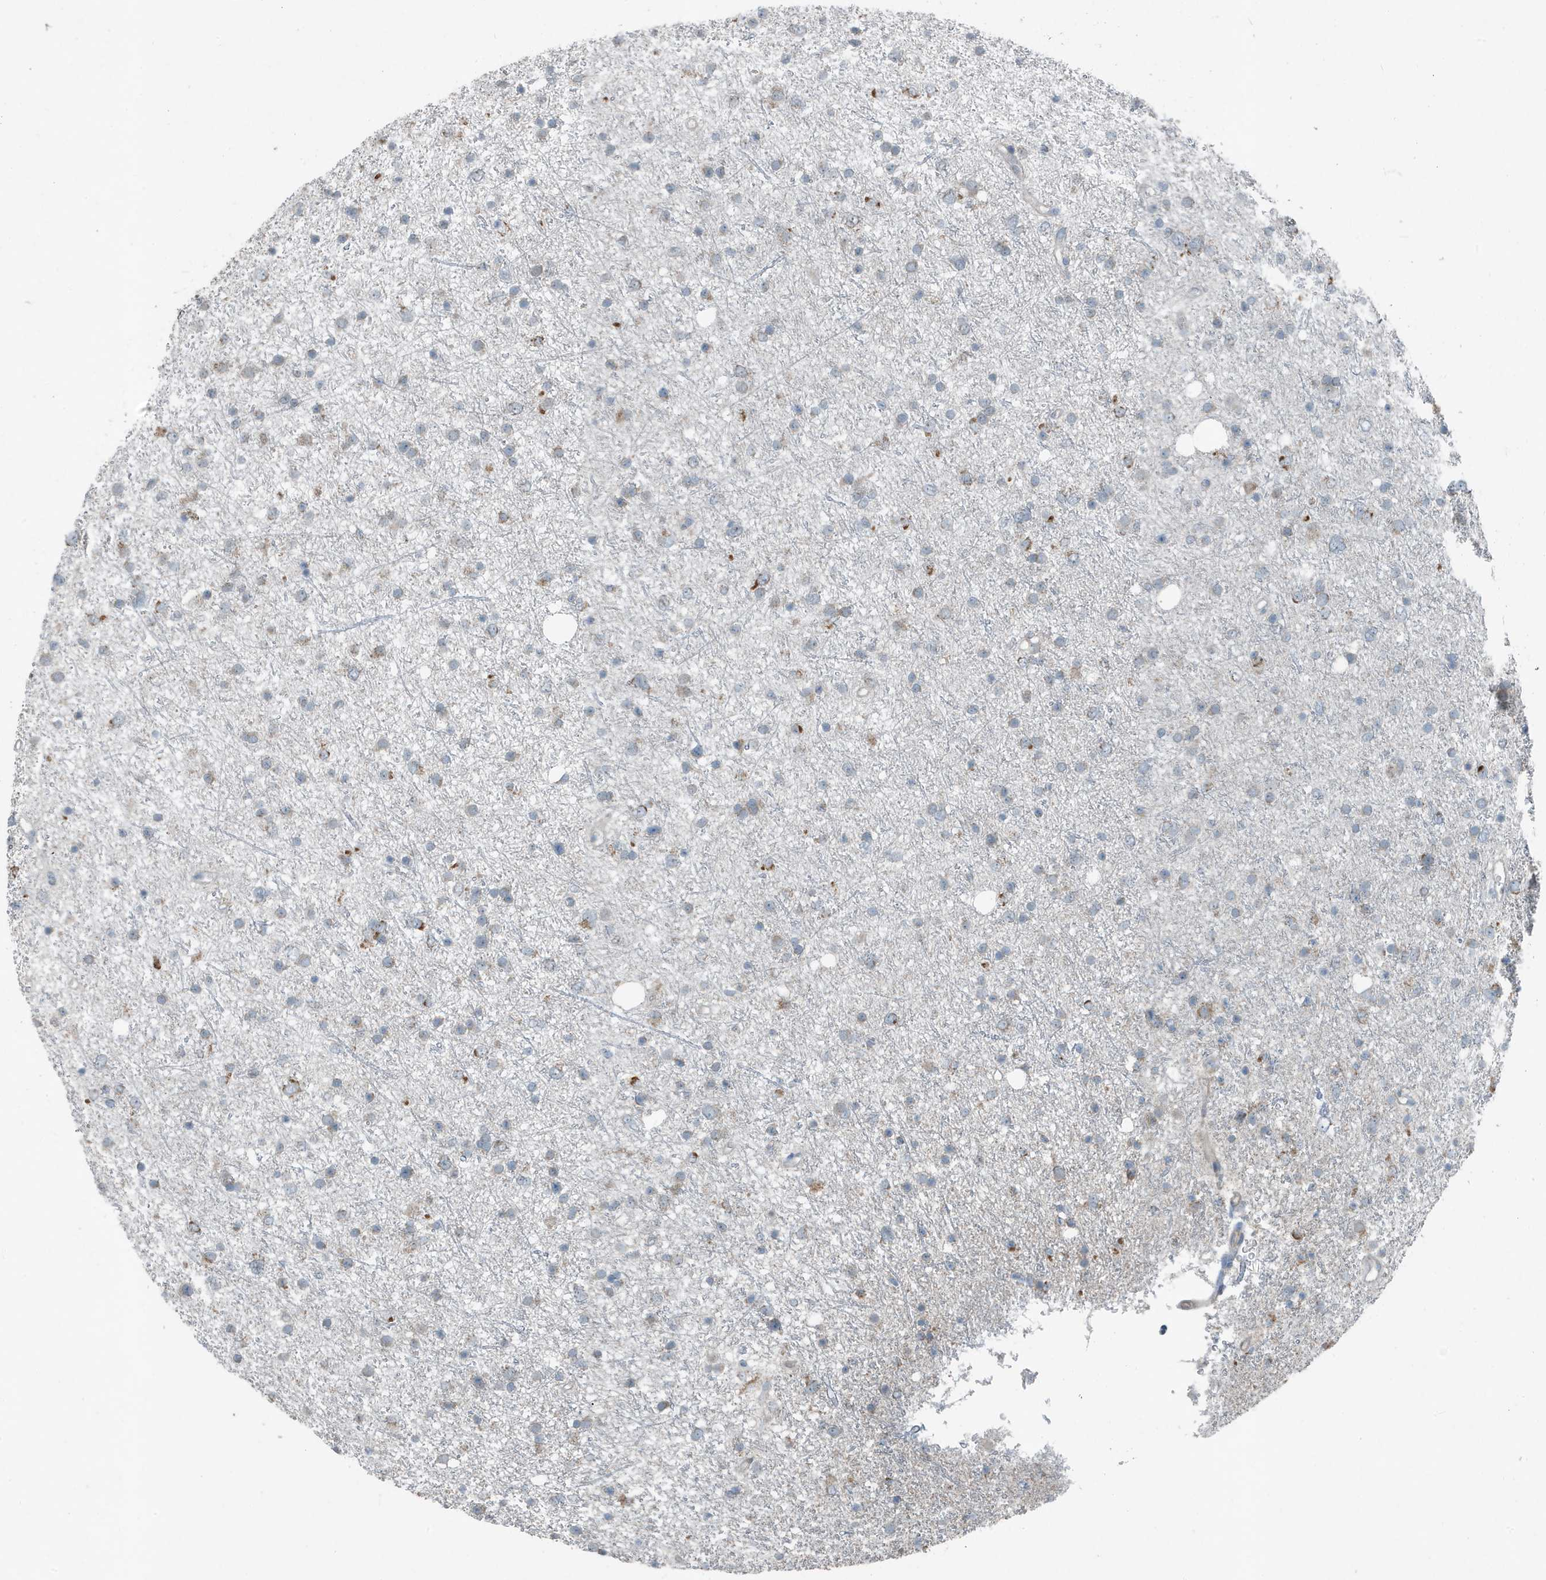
{"staining": {"intensity": "weak", "quantity": "<25%", "location": "cytoplasmic/membranous"}, "tissue": "glioma", "cell_type": "Tumor cells", "image_type": "cancer", "snomed": [{"axis": "morphology", "description": "Glioma, malignant, Low grade"}, {"axis": "topography", "description": "Cerebral cortex"}], "caption": "This photomicrograph is of glioma stained with immunohistochemistry (IHC) to label a protein in brown with the nuclei are counter-stained blue. There is no positivity in tumor cells.", "gene": "MT-CYB", "patient": {"sex": "female", "age": 39}}